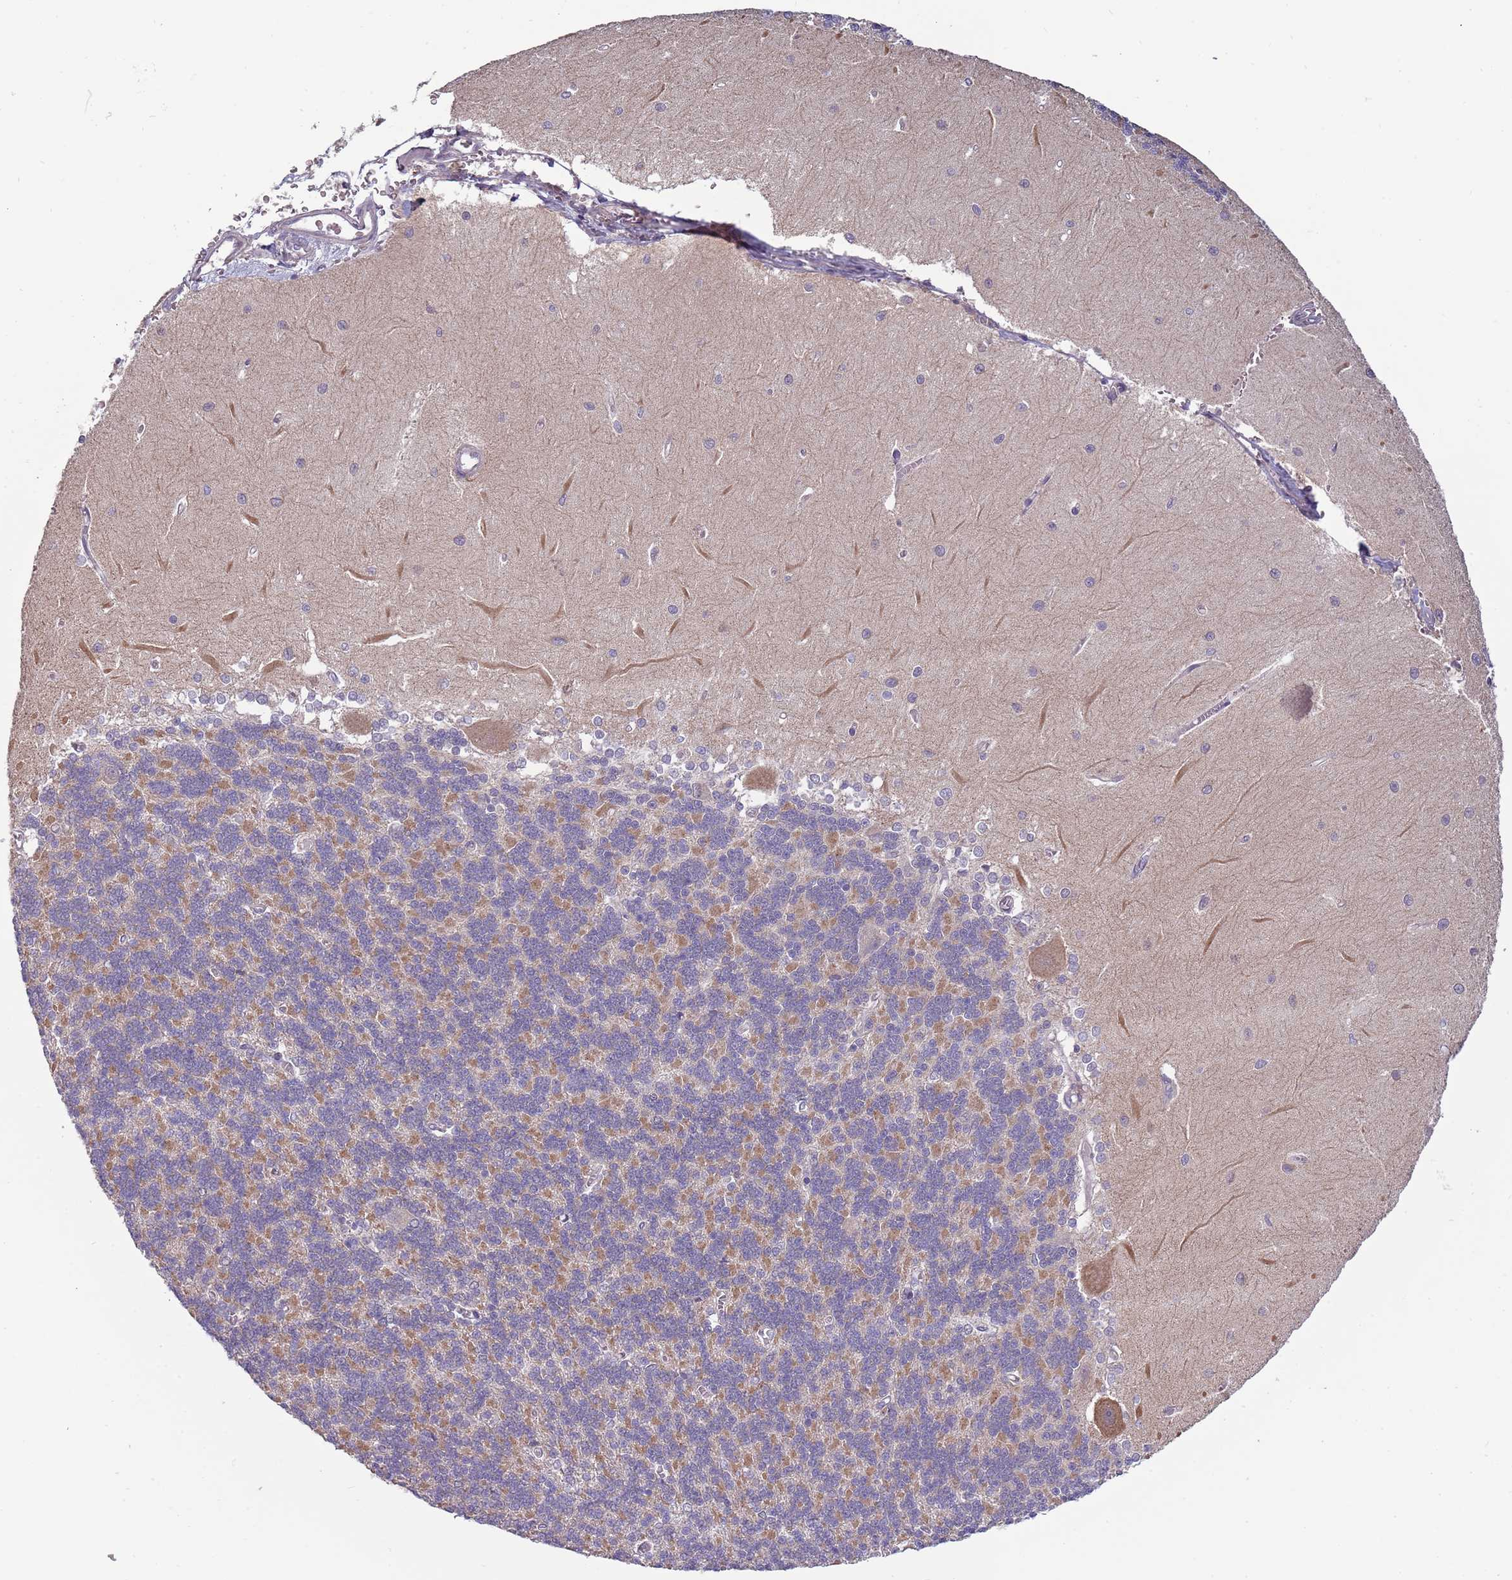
{"staining": {"intensity": "moderate", "quantity": "25%-75%", "location": "cytoplasmic/membranous"}, "tissue": "cerebellum", "cell_type": "Cells in granular layer", "image_type": "normal", "snomed": [{"axis": "morphology", "description": "Normal tissue, NOS"}, {"axis": "topography", "description": "Cerebellum"}], "caption": "Cerebellum stained with a brown dye shows moderate cytoplasmic/membranous positive positivity in approximately 25%-75% of cells in granular layer.", "gene": "RNF181", "patient": {"sex": "male", "age": 37}}